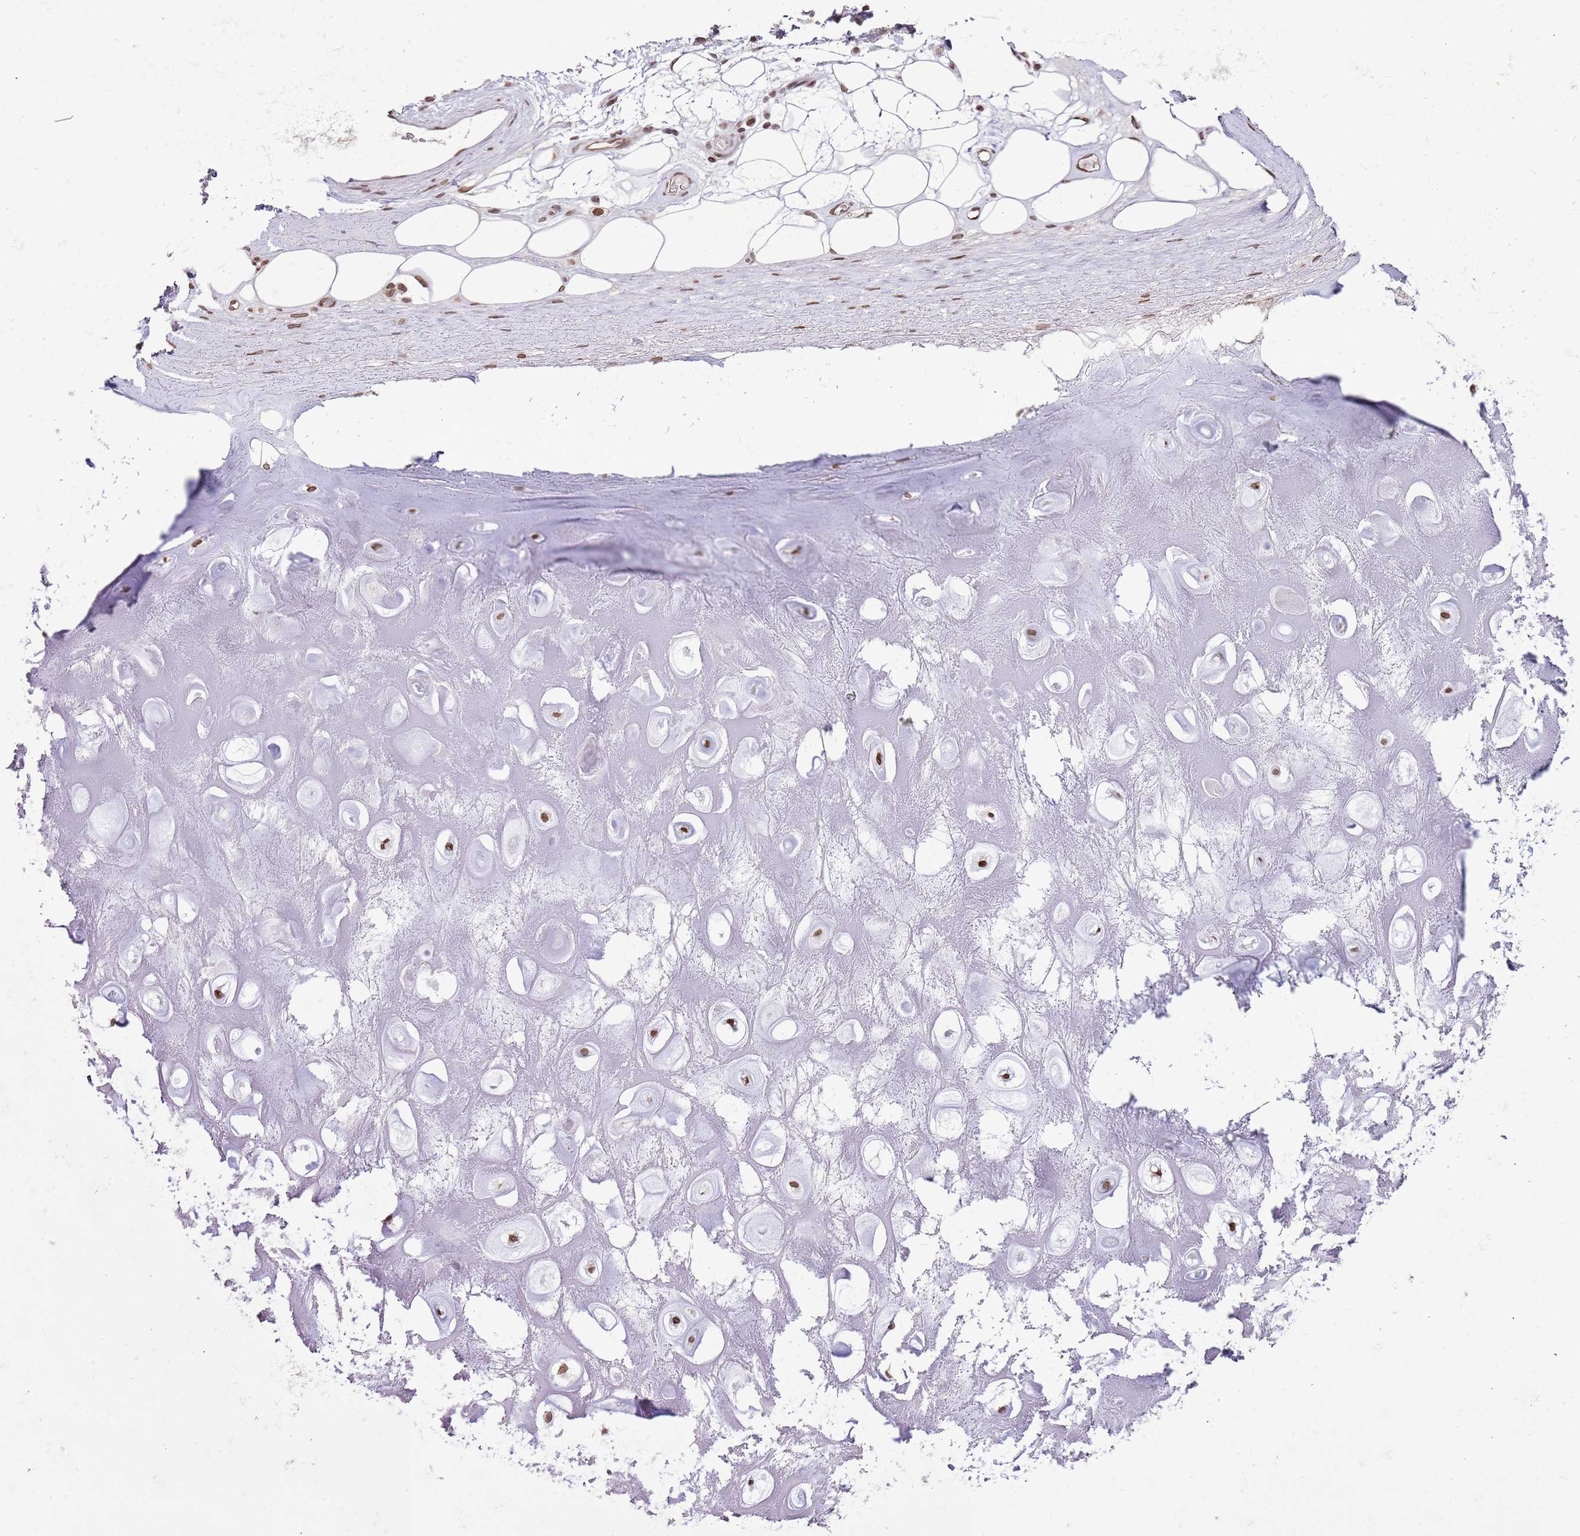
{"staining": {"intensity": "moderate", "quantity": "25%-75%", "location": "nuclear"}, "tissue": "adipose tissue", "cell_type": "Adipocytes", "image_type": "normal", "snomed": [{"axis": "morphology", "description": "Normal tissue, NOS"}, {"axis": "topography", "description": "Cartilage tissue"}], "caption": "Immunohistochemistry of normal human adipose tissue exhibits medium levels of moderate nuclear expression in about 25%-75% of adipocytes.", "gene": "POU6F1", "patient": {"sex": "male", "age": 81}}